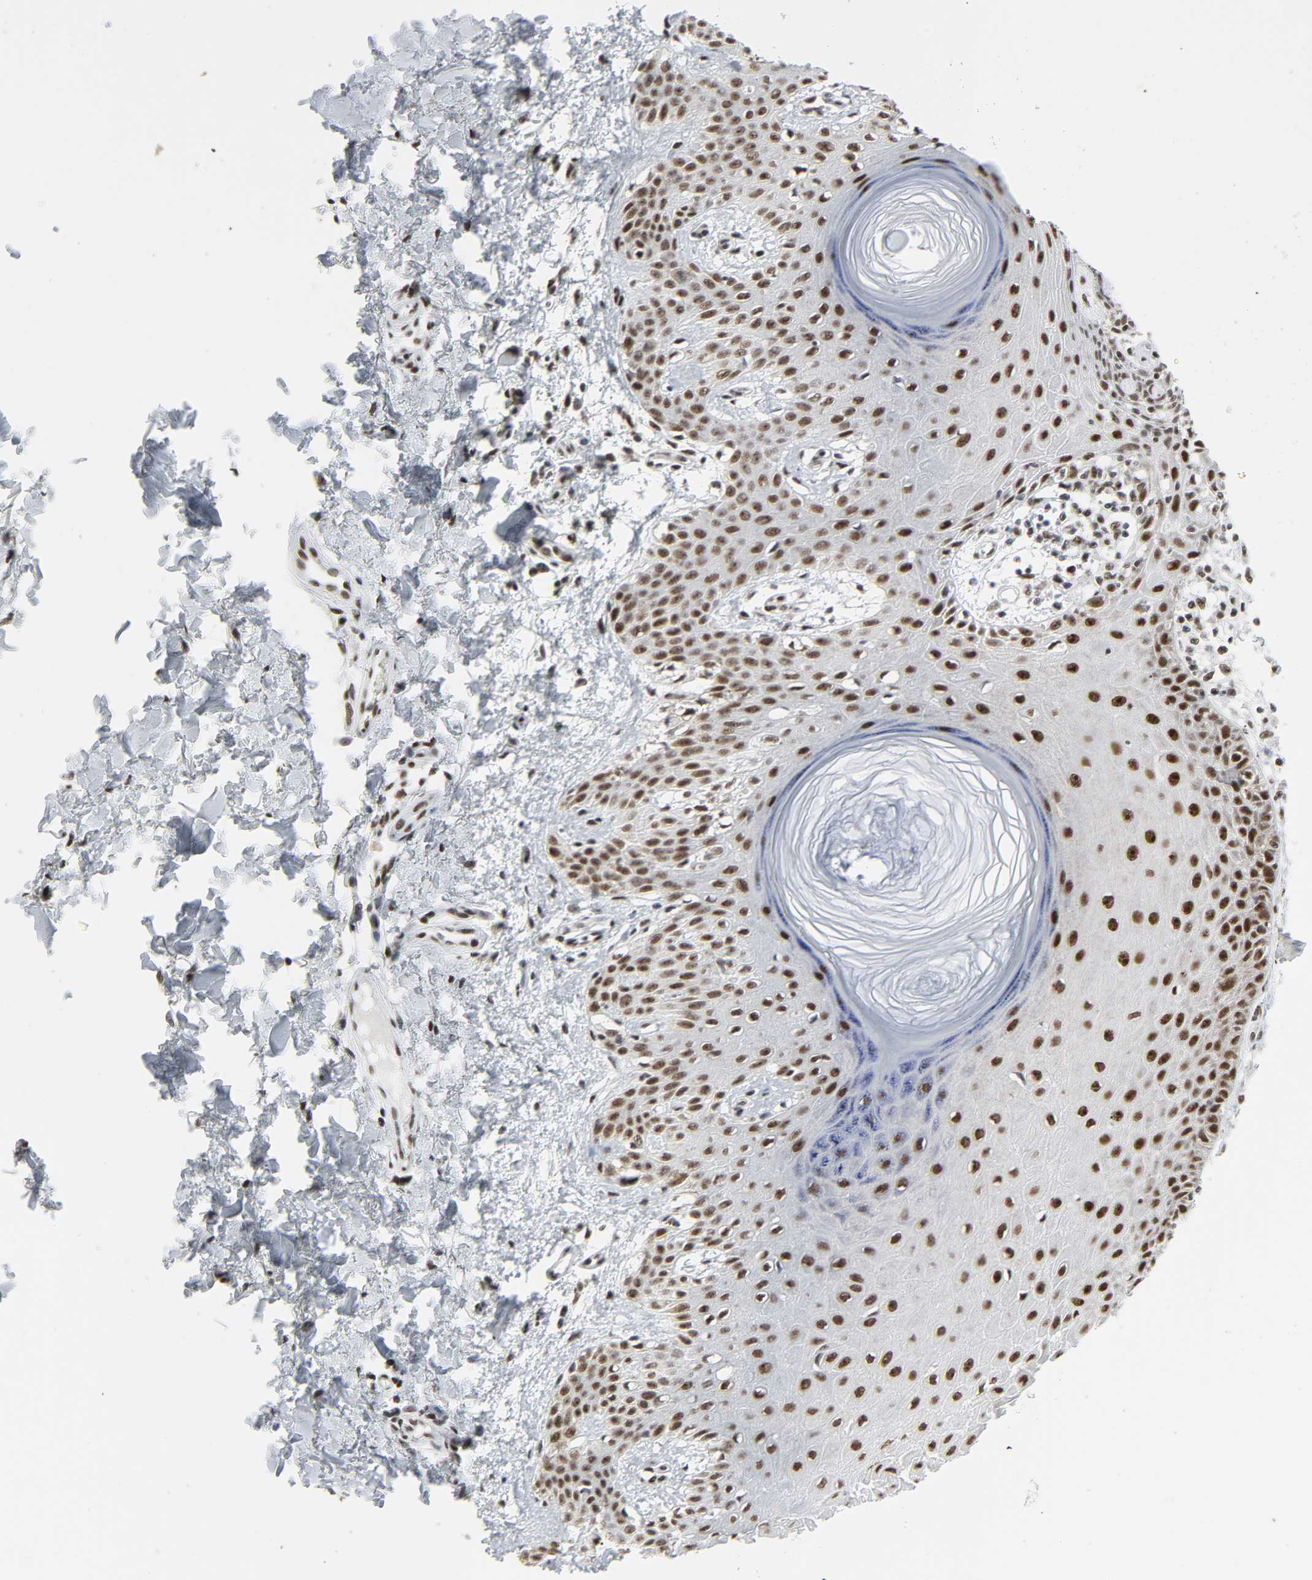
{"staining": {"intensity": "strong", "quantity": ">75%", "location": "nuclear"}, "tissue": "skin cancer", "cell_type": "Tumor cells", "image_type": "cancer", "snomed": [{"axis": "morphology", "description": "Basal cell carcinoma"}, {"axis": "topography", "description": "Skin"}], "caption": "Strong nuclear expression for a protein is present in about >75% of tumor cells of skin cancer (basal cell carcinoma) using IHC.", "gene": "CDK7", "patient": {"sex": "male", "age": 67}}